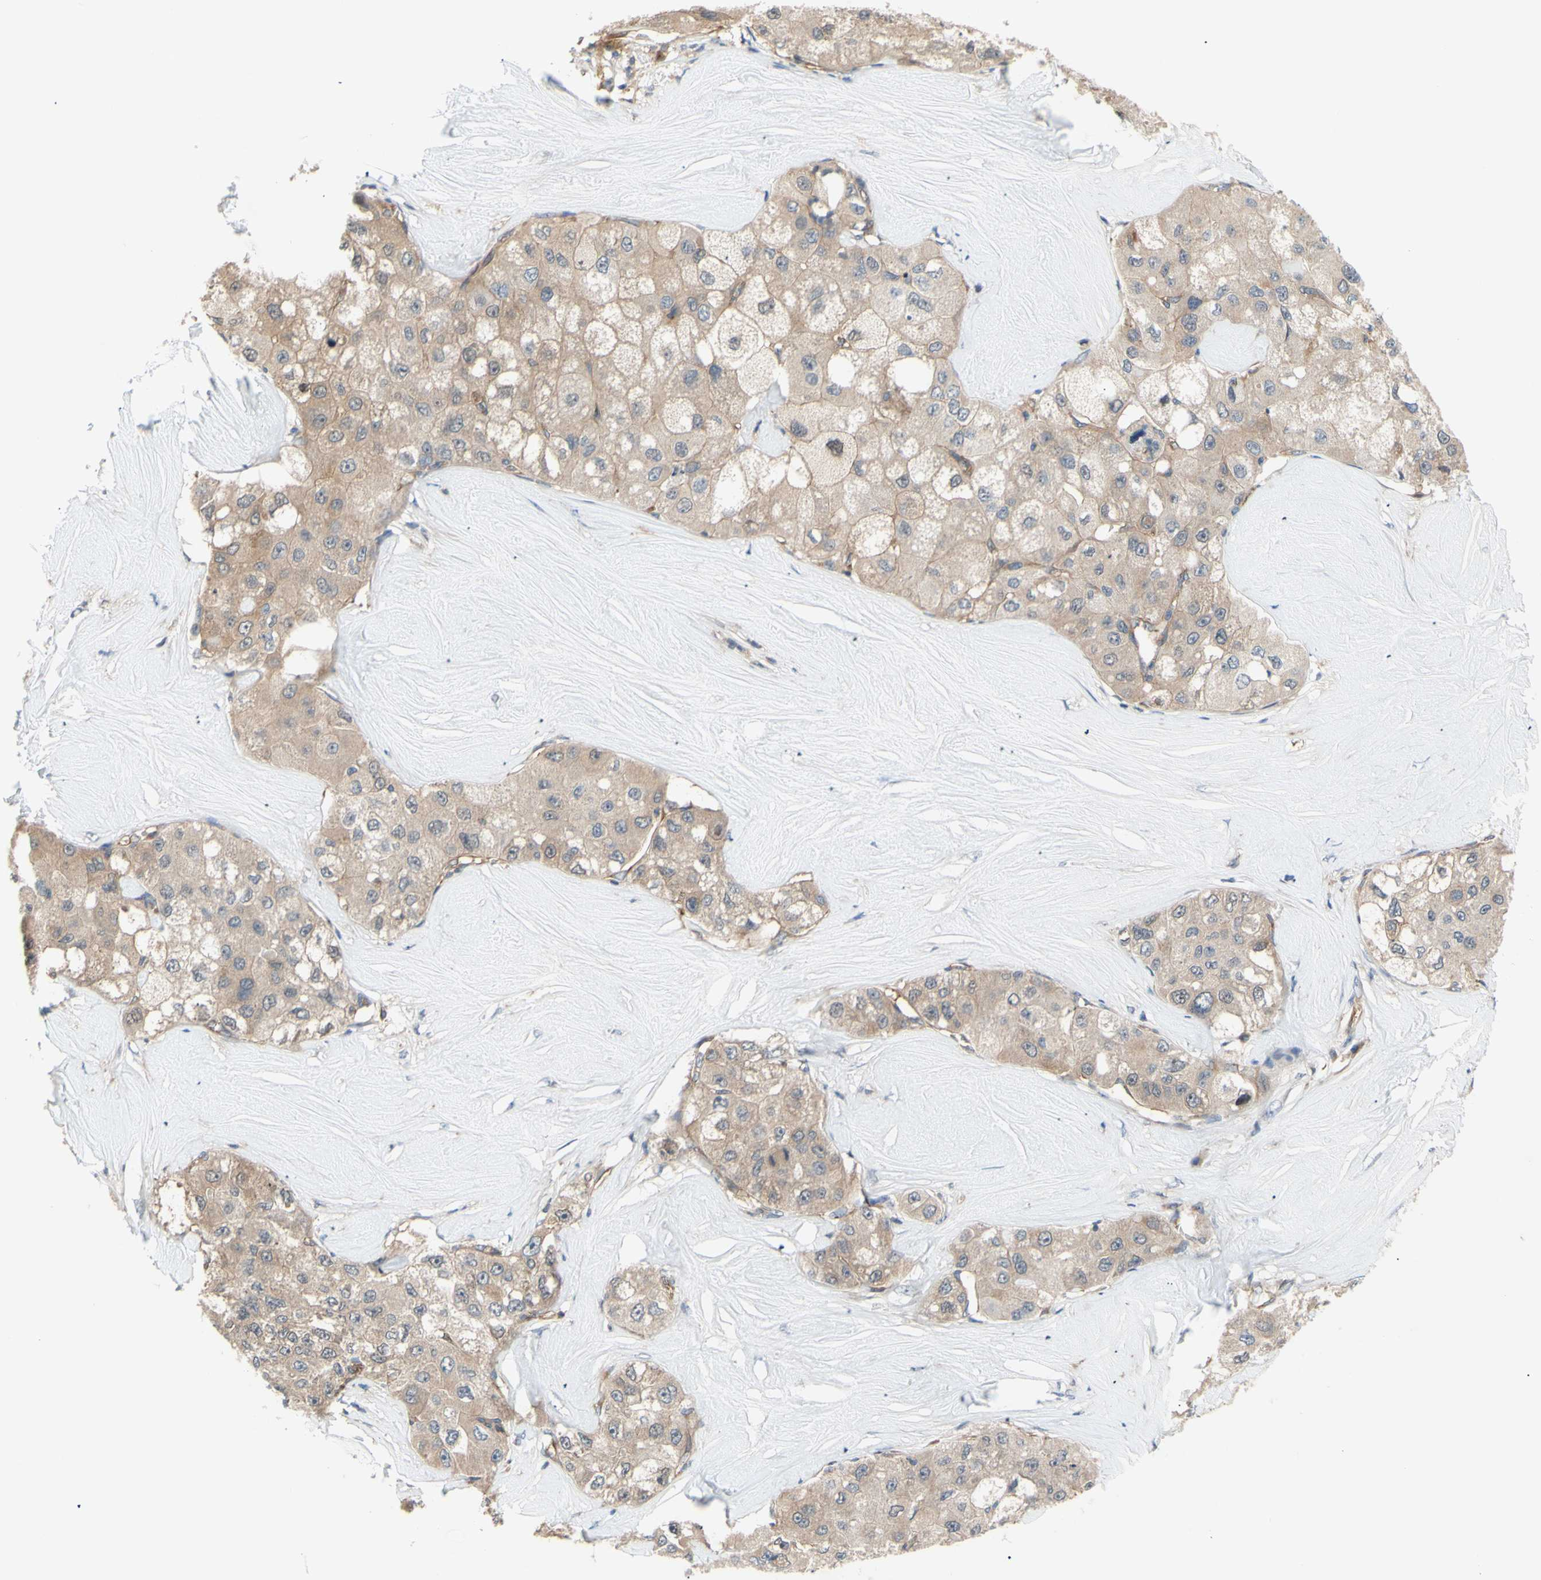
{"staining": {"intensity": "weak", "quantity": ">75%", "location": "cytoplasmic/membranous"}, "tissue": "liver cancer", "cell_type": "Tumor cells", "image_type": "cancer", "snomed": [{"axis": "morphology", "description": "Carcinoma, Hepatocellular, NOS"}, {"axis": "topography", "description": "Liver"}], "caption": "DAB (3,3'-diaminobenzidine) immunohistochemical staining of liver hepatocellular carcinoma exhibits weak cytoplasmic/membranous protein staining in about >75% of tumor cells. (Brightfield microscopy of DAB IHC at high magnification).", "gene": "DYNLRB1", "patient": {"sex": "male", "age": 80}}